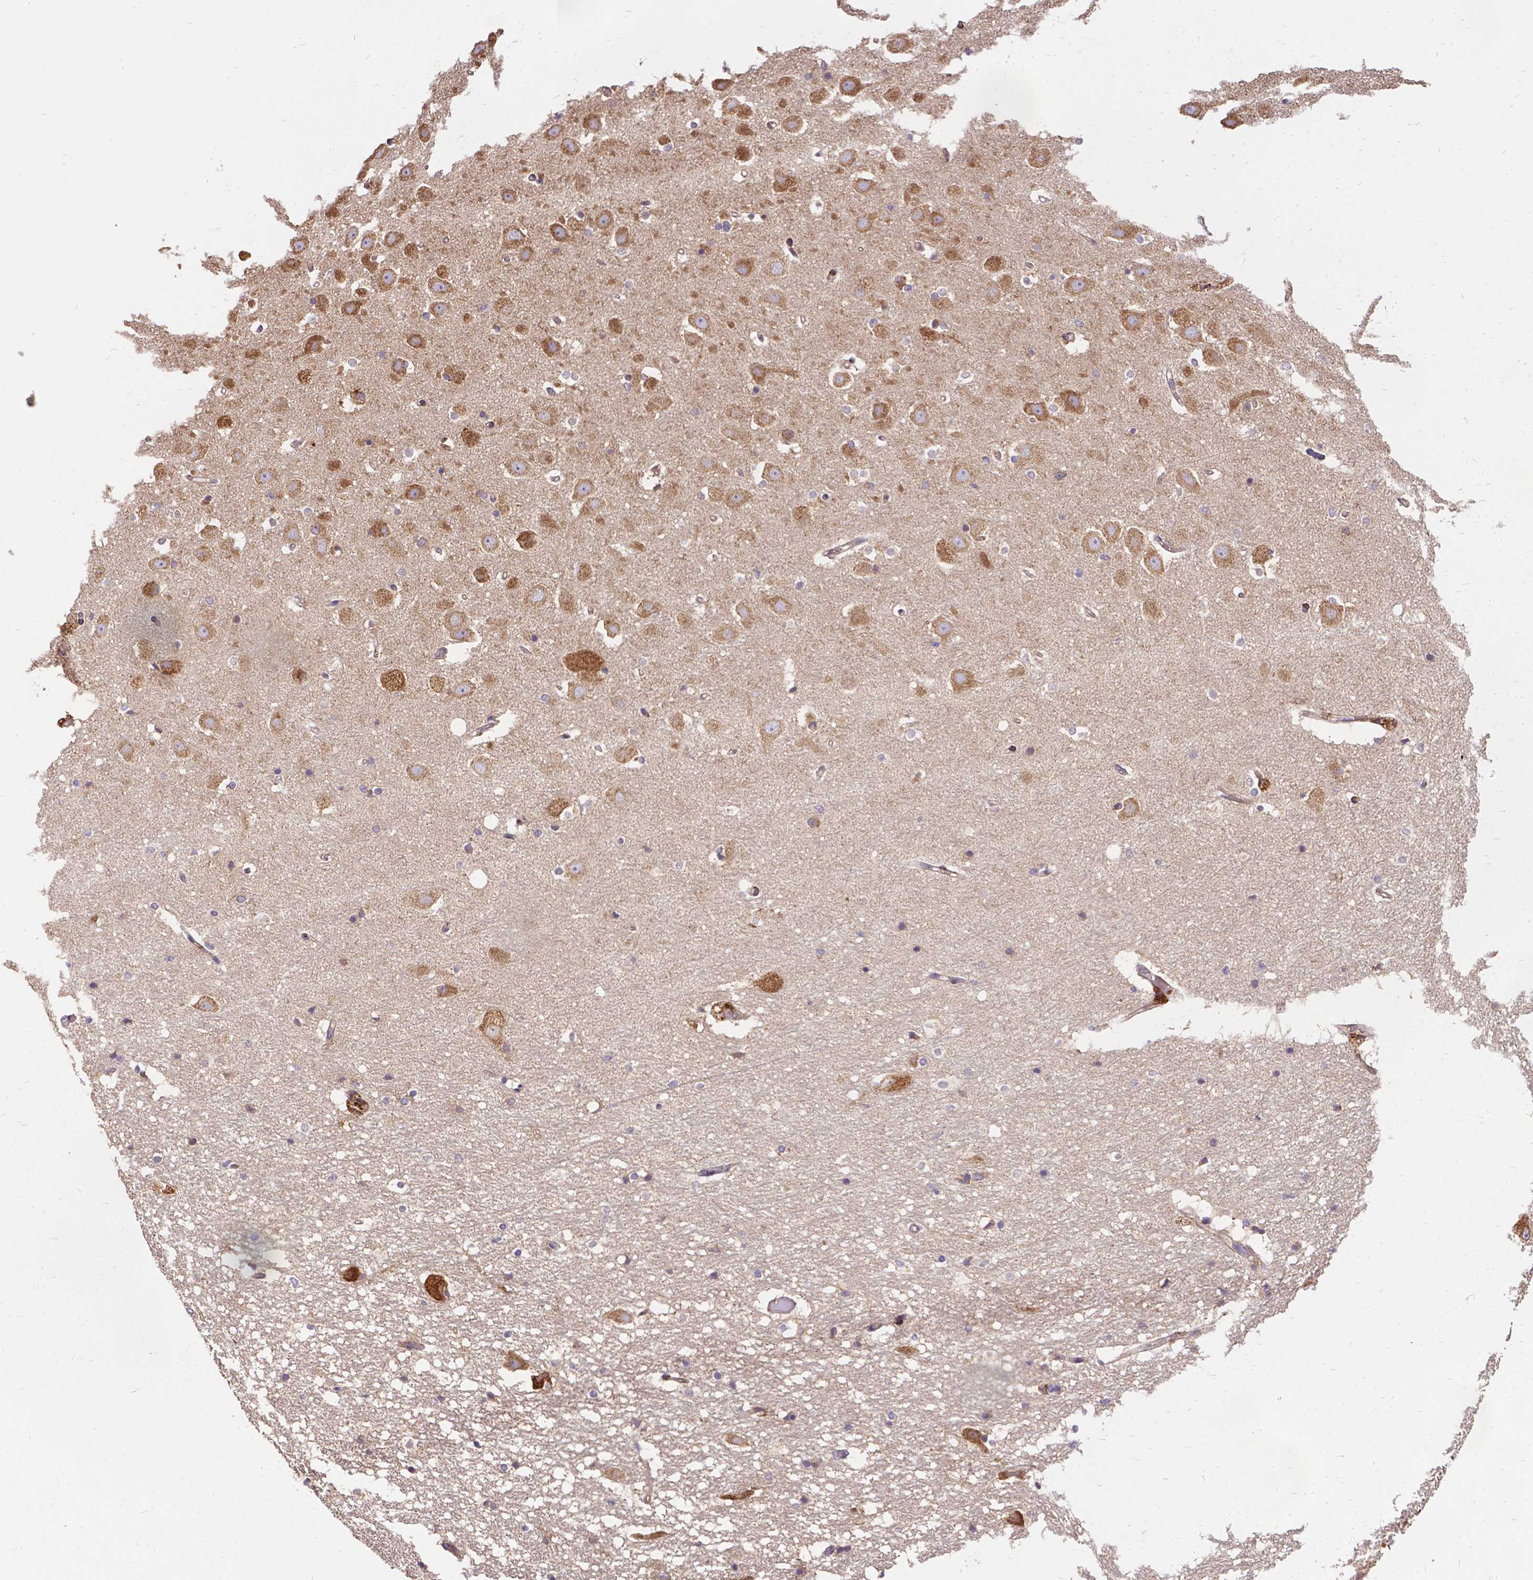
{"staining": {"intensity": "negative", "quantity": "none", "location": "none"}, "tissue": "hippocampus", "cell_type": "Glial cells", "image_type": "normal", "snomed": [{"axis": "morphology", "description": "Normal tissue, NOS"}, {"axis": "topography", "description": "Hippocampus"}], "caption": "This is an immunohistochemistry histopathology image of unremarkable hippocampus. There is no positivity in glial cells.", "gene": "DENND6A", "patient": {"sex": "male", "age": 44}}